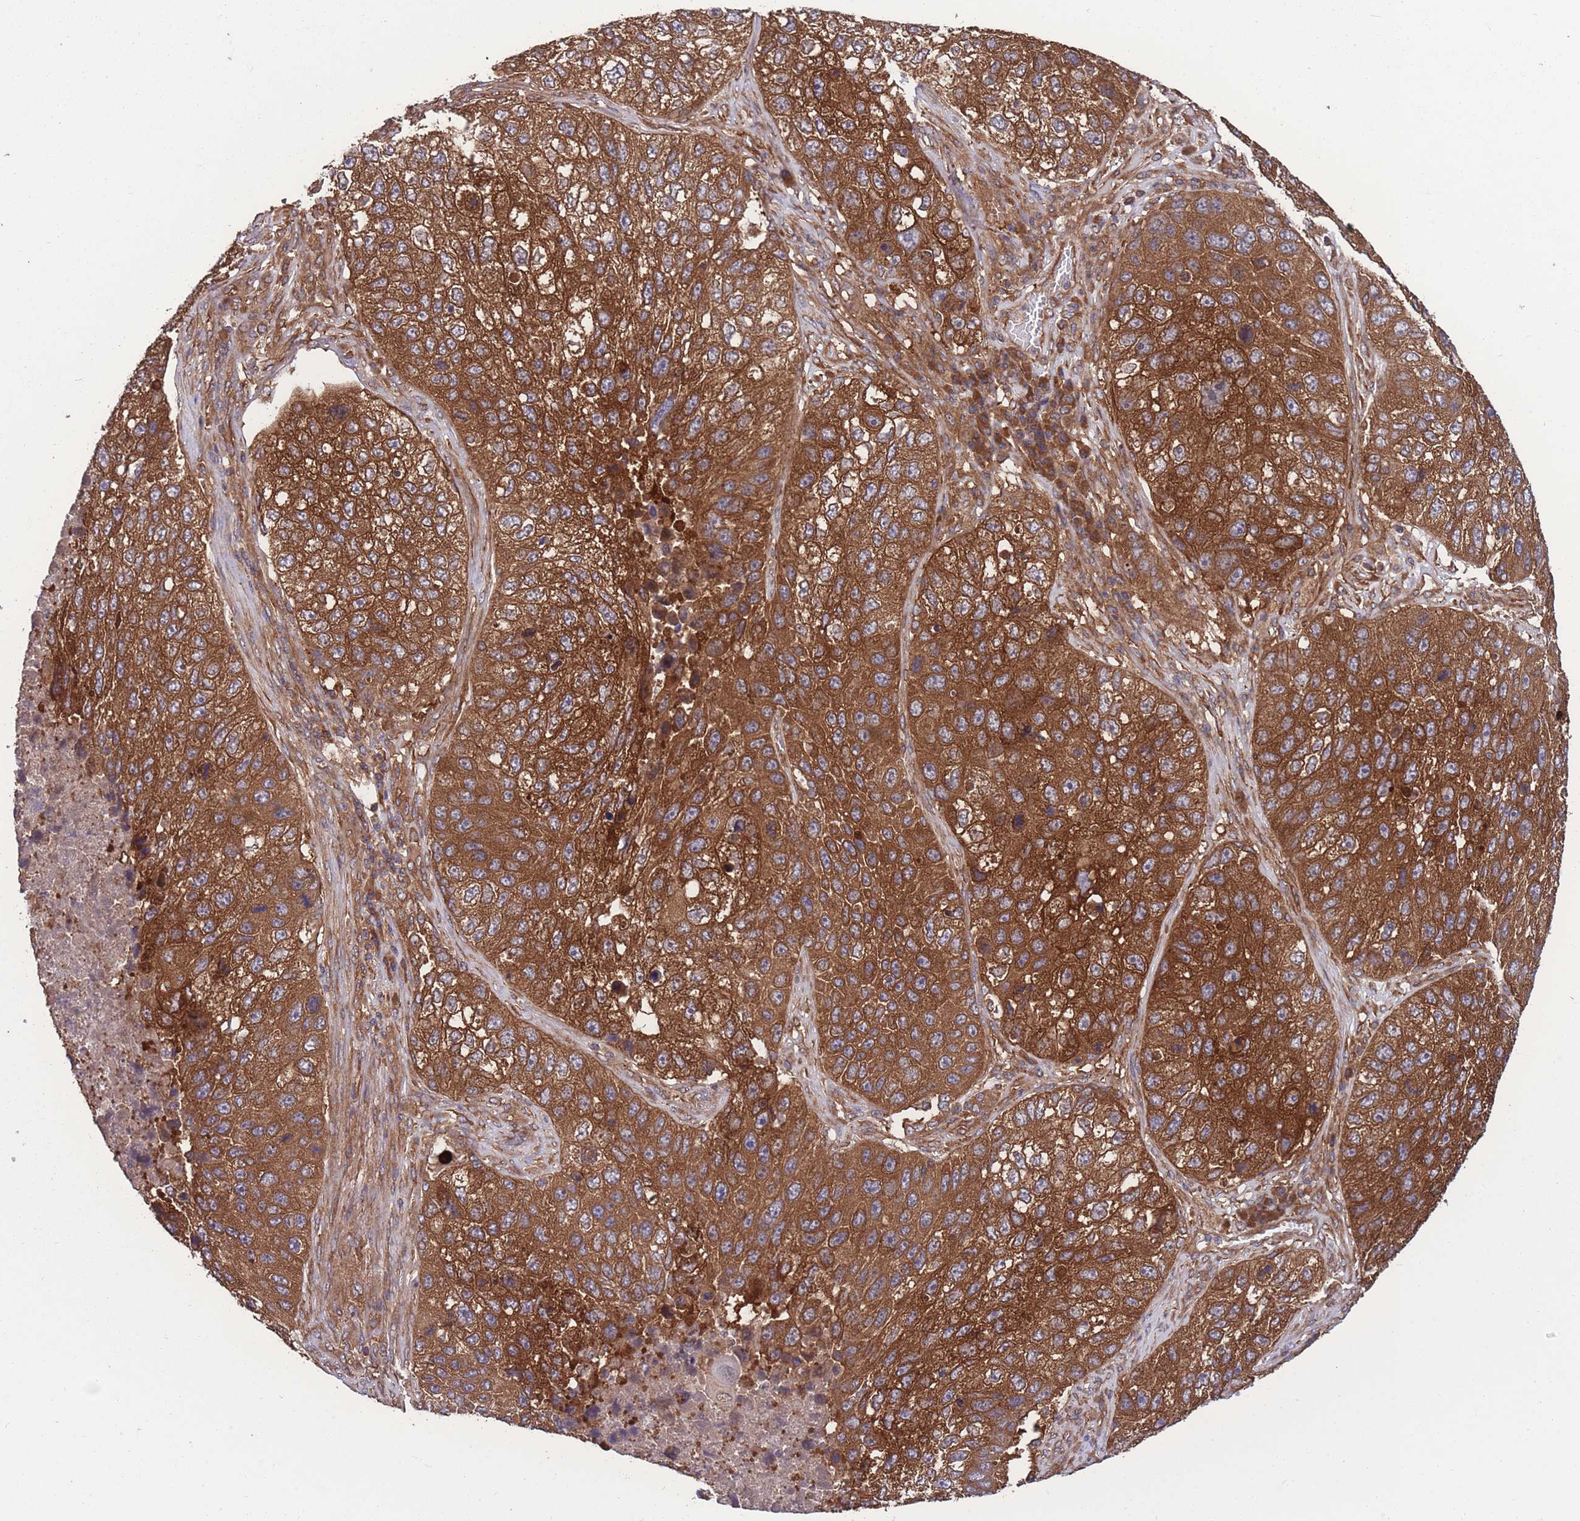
{"staining": {"intensity": "strong", "quantity": ">75%", "location": "cytoplasmic/membranous"}, "tissue": "lung cancer", "cell_type": "Tumor cells", "image_type": "cancer", "snomed": [{"axis": "morphology", "description": "Squamous cell carcinoma, NOS"}, {"axis": "topography", "description": "Lung"}], "caption": "Immunohistochemical staining of lung squamous cell carcinoma displays high levels of strong cytoplasmic/membranous positivity in approximately >75% of tumor cells.", "gene": "ZPR1", "patient": {"sex": "male", "age": 61}}